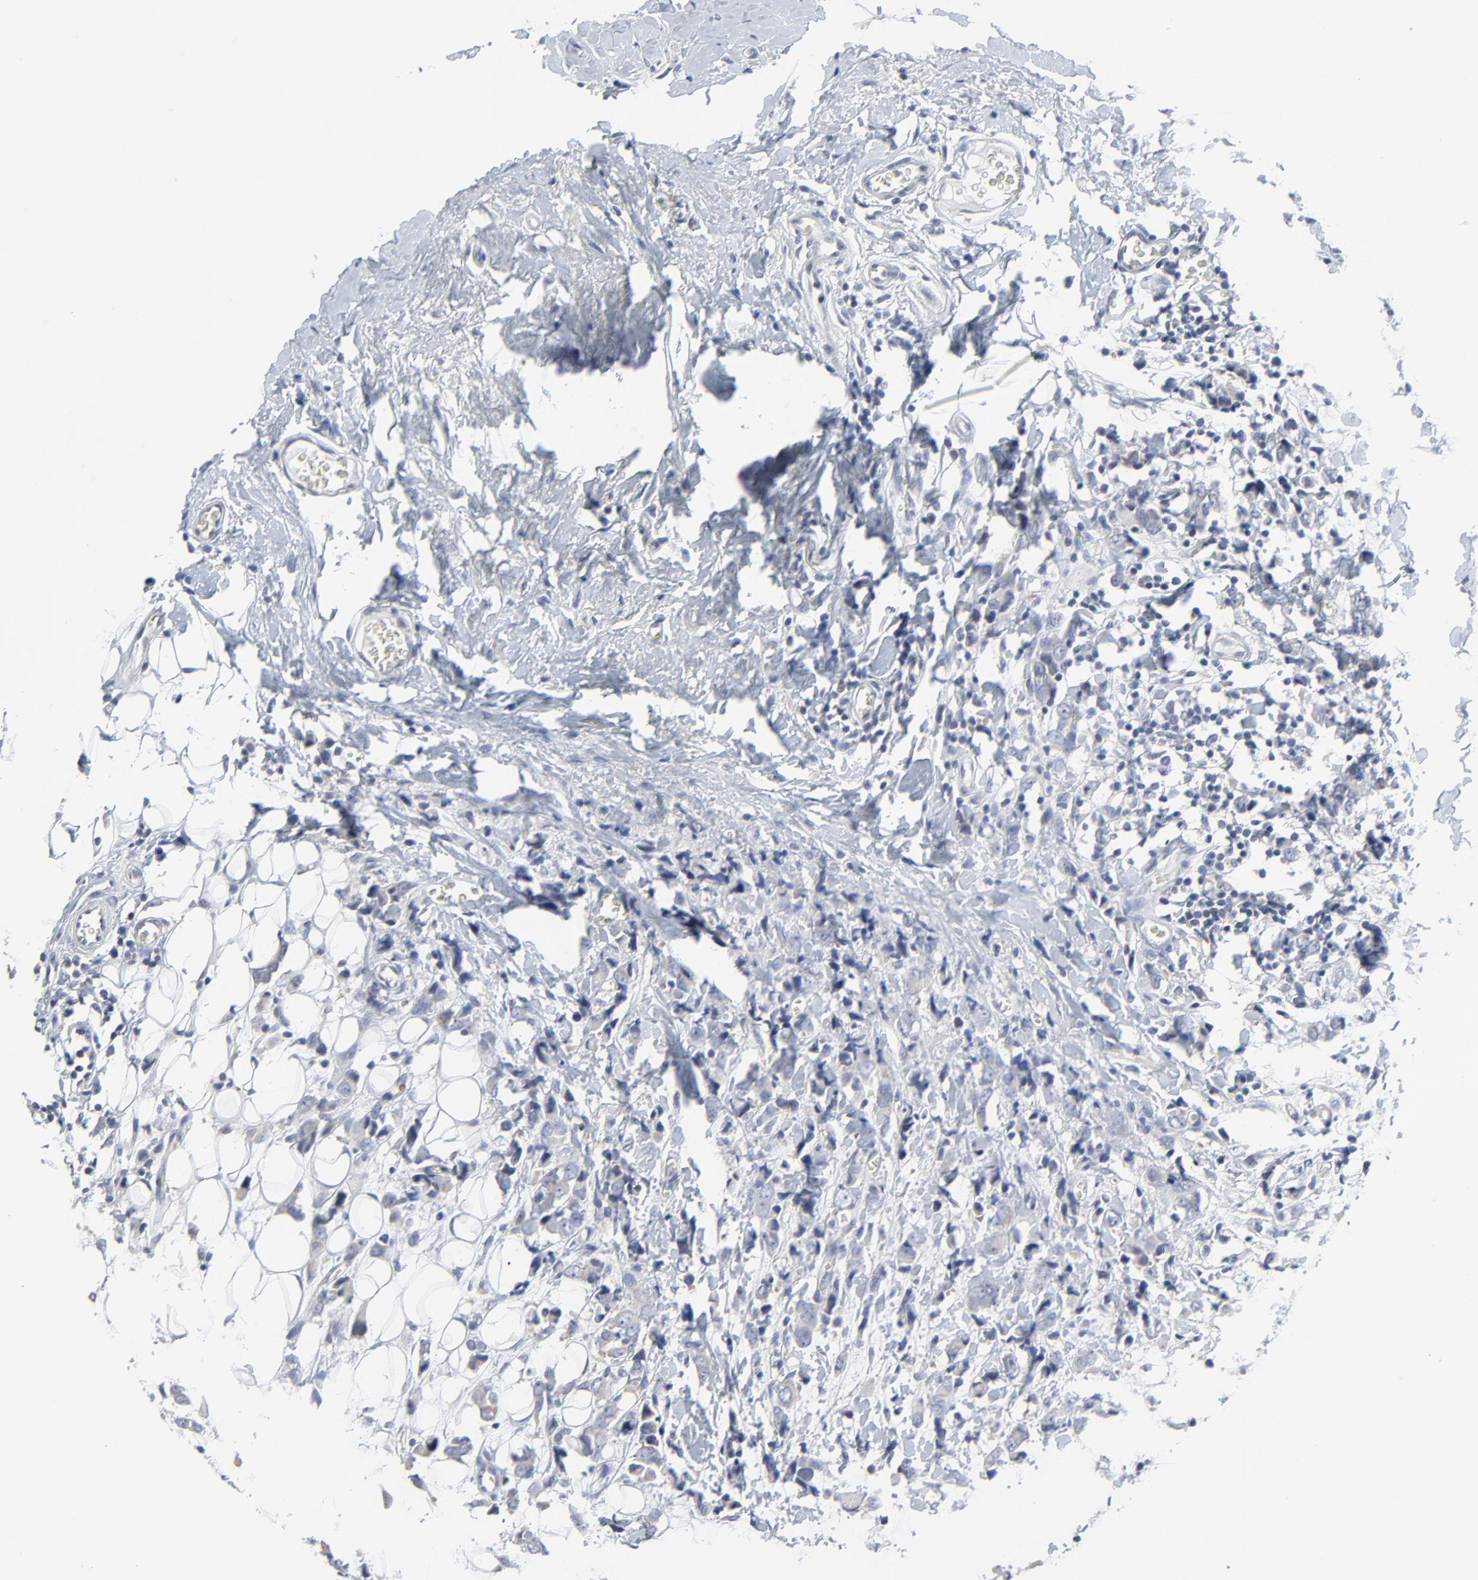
{"staining": {"intensity": "negative", "quantity": "none", "location": "none"}, "tissue": "breast cancer", "cell_type": "Tumor cells", "image_type": "cancer", "snomed": [{"axis": "morphology", "description": "Lobular carcinoma"}, {"axis": "topography", "description": "Breast"}], "caption": "Tumor cells show no significant staining in breast cancer.", "gene": "NLGN3", "patient": {"sex": "female", "age": 57}}